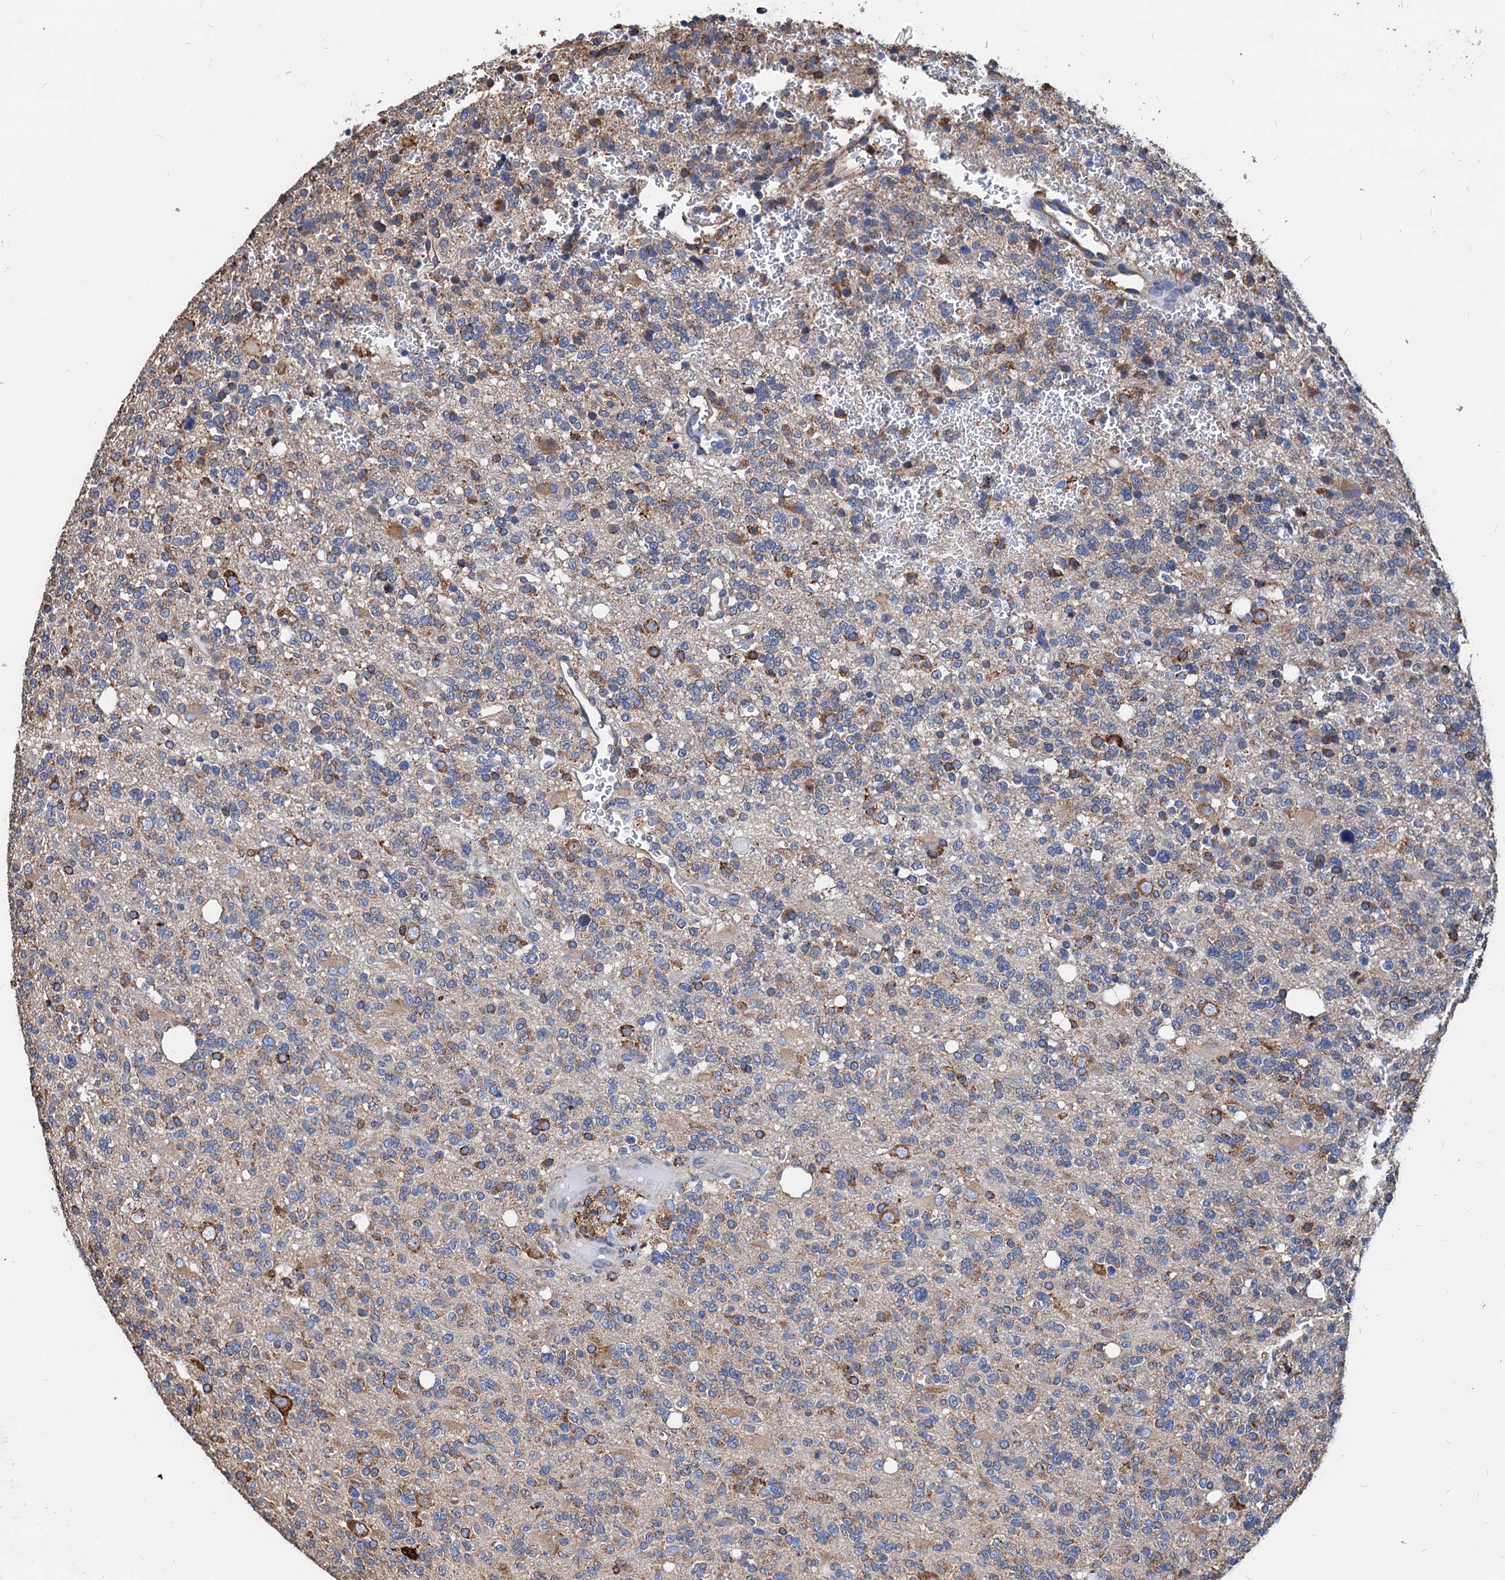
{"staining": {"intensity": "moderate", "quantity": "<25%", "location": "cytoplasmic/membranous"}, "tissue": "glioma", "cell_type": "Tumor cells", "image_type": "cancer", "snomed": [{"axis": "morphology", "description": "Glioma, malignant, High grade"}, {"axis": "topography", "description": "Brain"}], "caption": "Immunohistochemical staining of malignant glioma (high-grade) reveals moderate cytoplasmic/membranous protein expression in approximately <25% of tumor cells.", "gene": "HSPA5", "patient": {"sex": "female", "age": 62}}